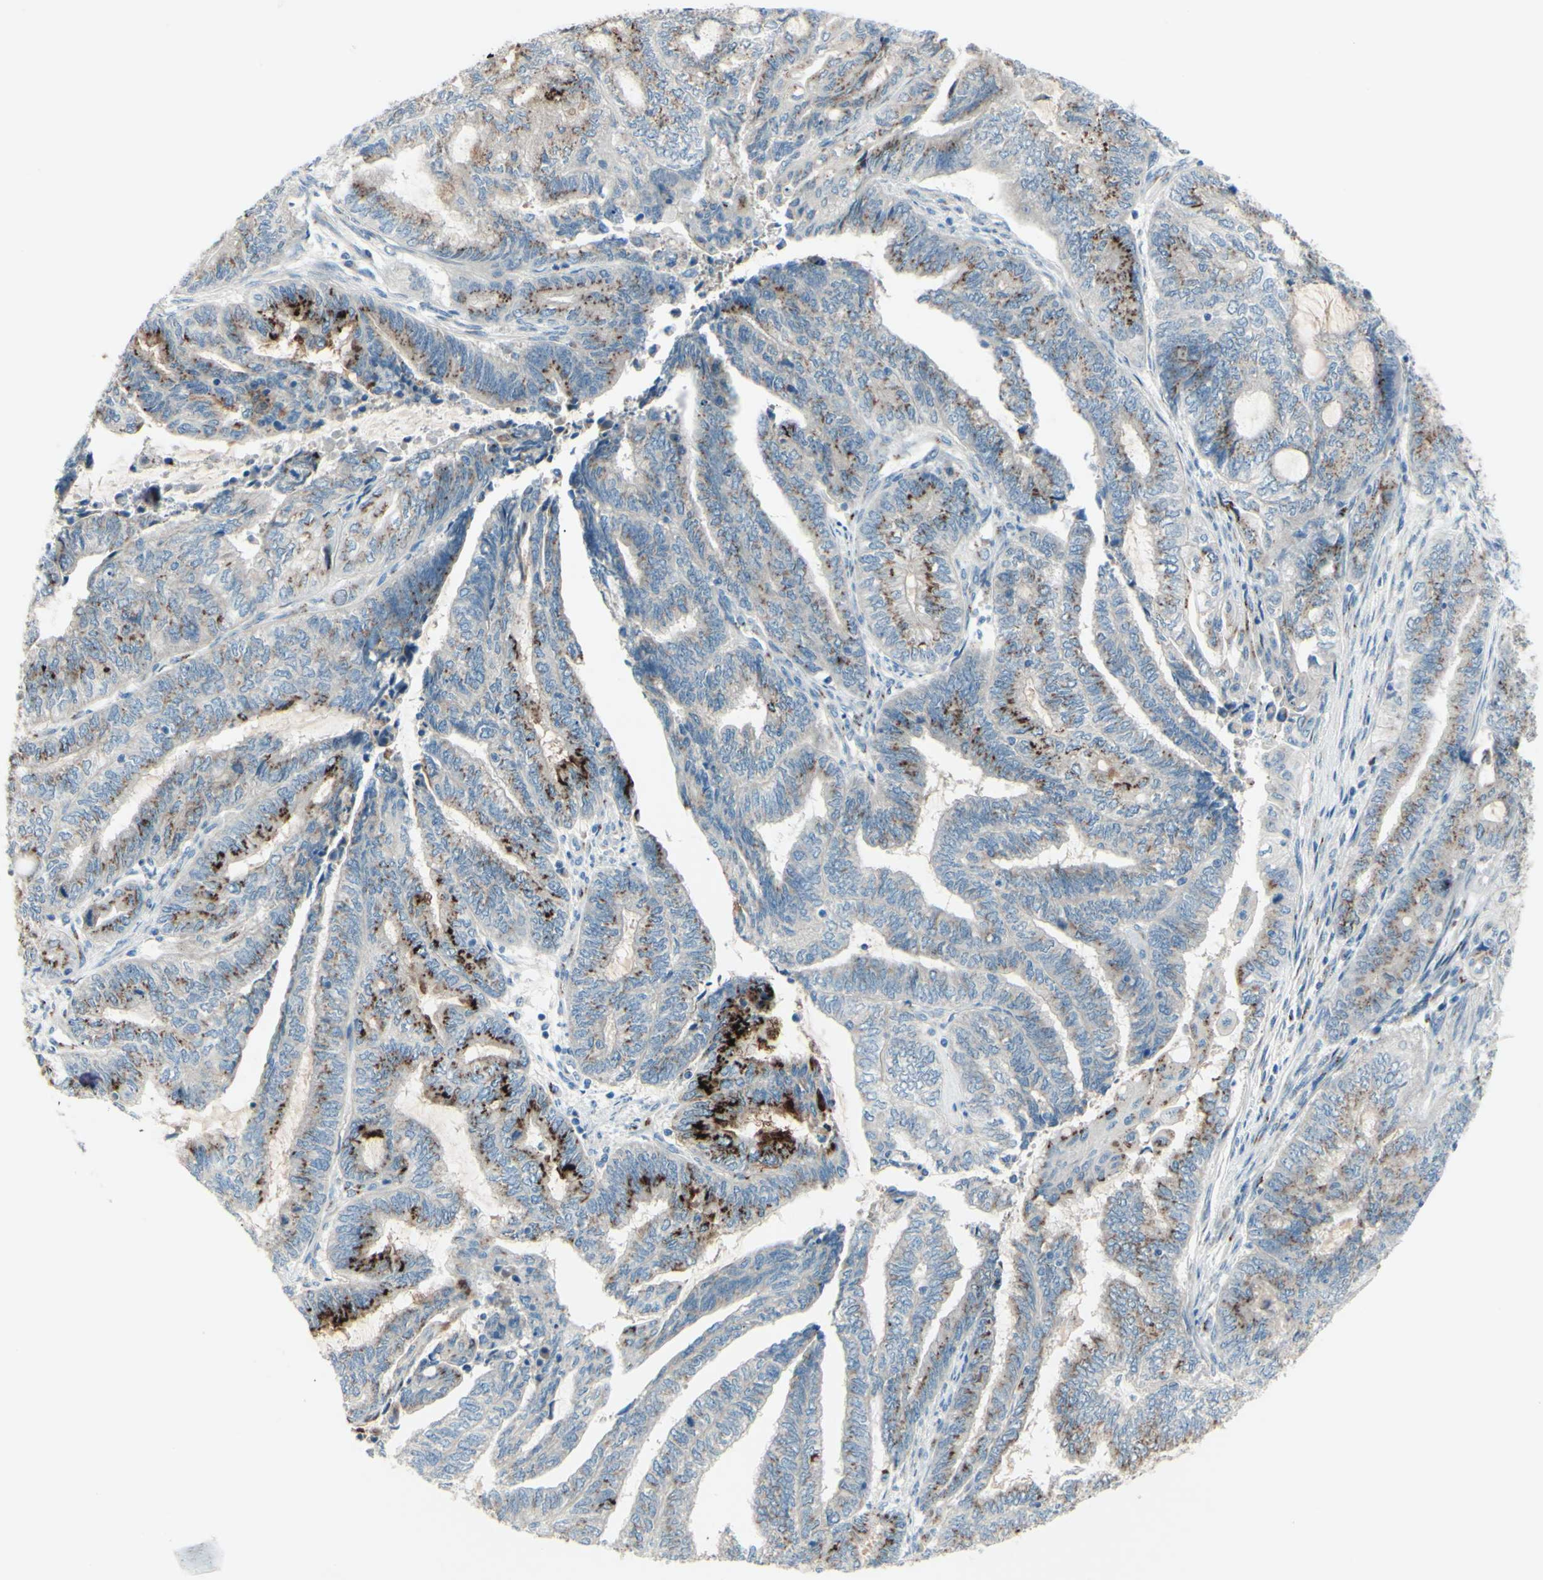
{"staining": {"intensity": "strong", "quantity": "25%-75%", "location": "cytoplasmic/membranous"}, "tissue": "endometrial cancer", "cell_type": "Tumor cells", "image_type": "cancer", "snomed": [{"axis": "morphology", "description": "Adenocarcinoma, NOS"}, {"axis": "topography", "description": "Uterus"}, {"axis": "topography", "description": "Endometrium"}], "caption": "The image exhibits staining of endometrial adenocarcinoma, revealing strong cytoplasmic/membranous protein positivity (brown color) within tumor cells. (Stains: DAB in brown, nuclei in blue, Microscopy: brightfield microscopy at high magnification).", "gene": "B4GALT1", "patient": {"sex": "female", "age": 70}}